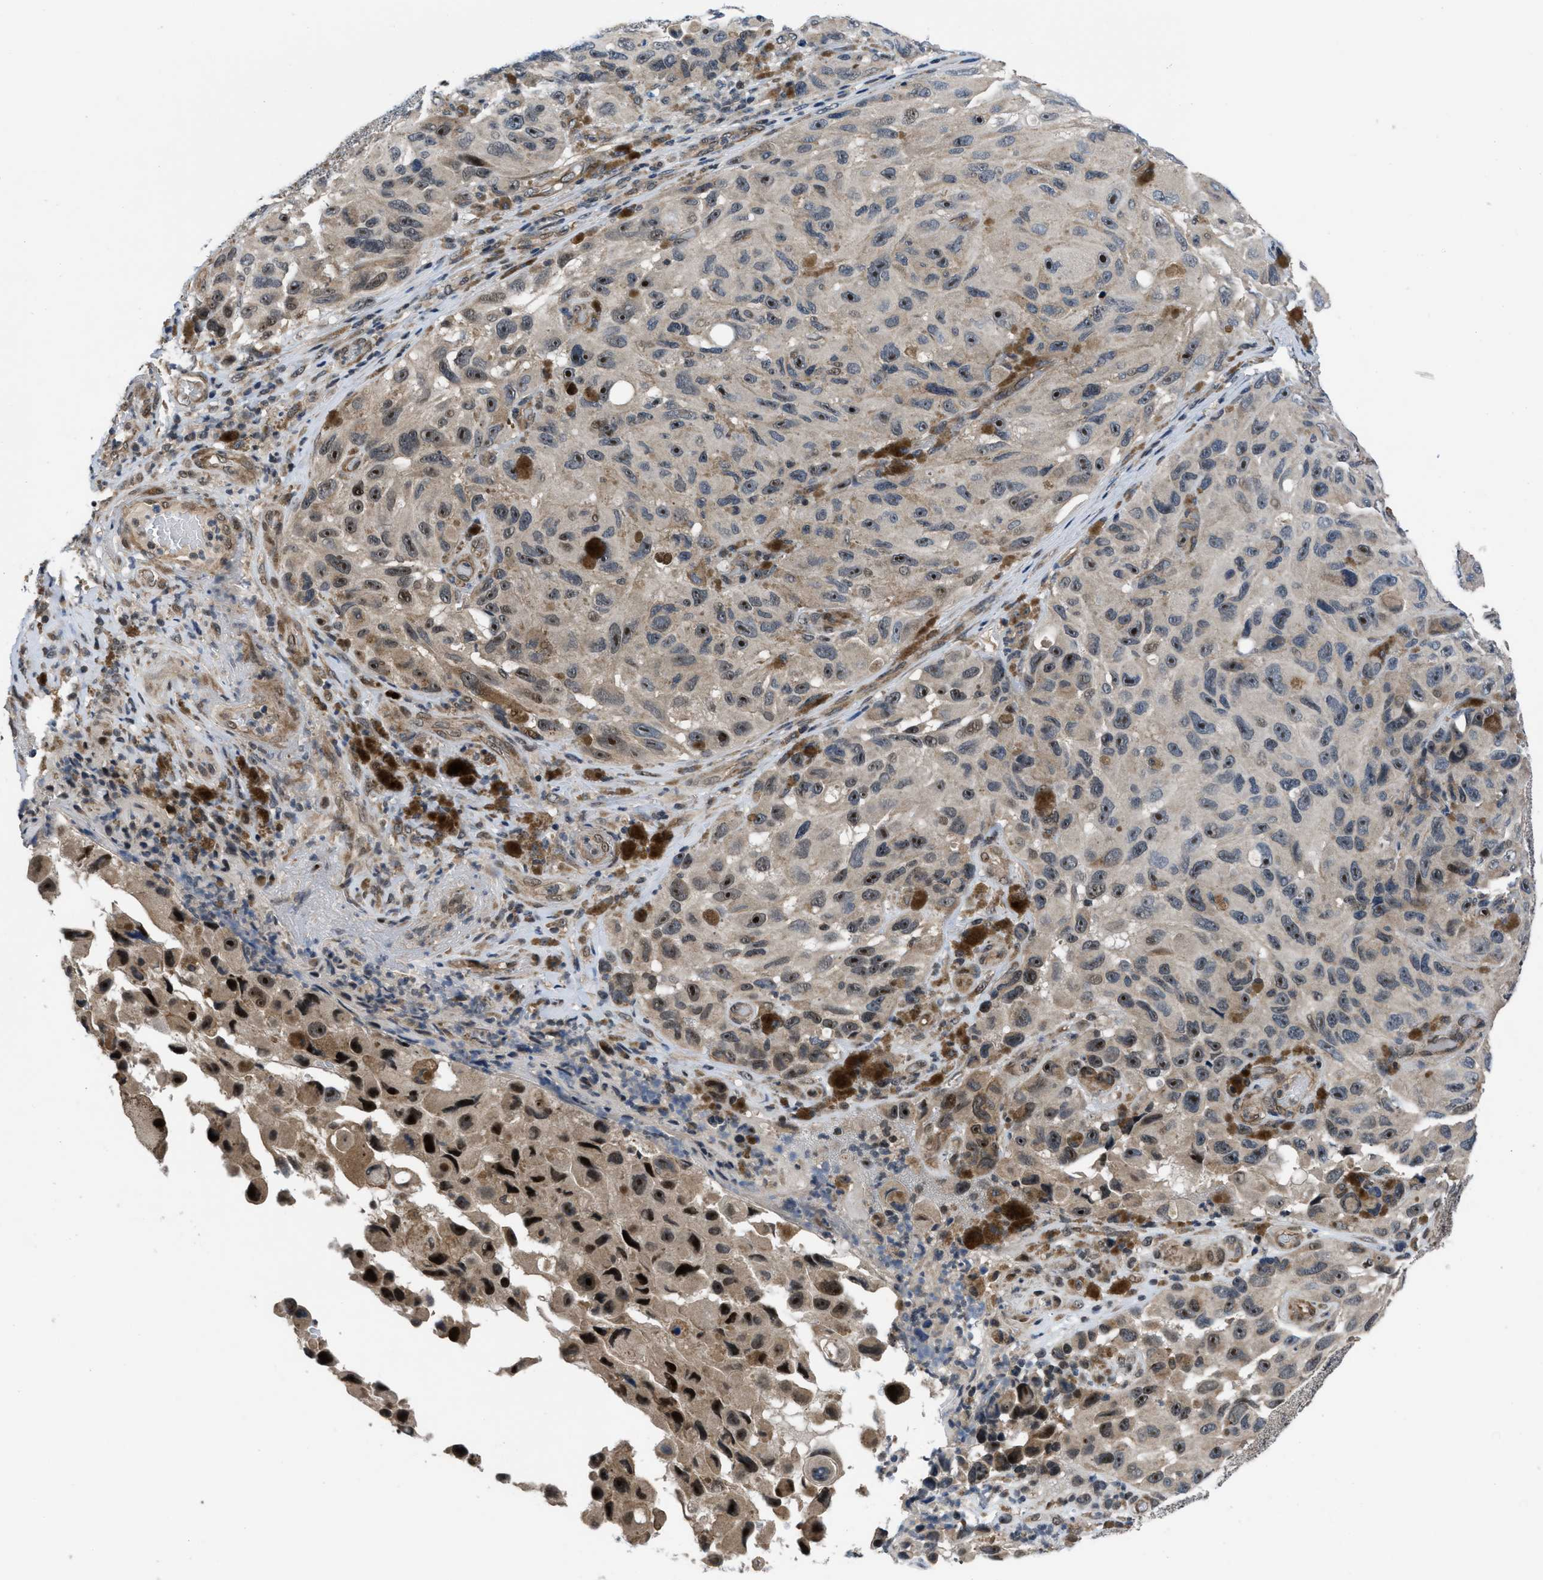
{"staining": {"intensity": "strong", "quantity": ">75%", "location": "cytoplasmic/membranous,nuclear"}, "tissue": "melanoma", "cell_type": "Tumor cells", "image_type": "cancer", "snomed": [{"axis": "morphology", "description": "Malignant melanoma, NOS"}, {"axis": "topography", "description": "Skin"}], "caption": "IHC of human malignant melanoma exhibits high levels of strong cytoplasmic/membranous and nuclear staining in approximately >75% of tumor cells. (Brightfield microscopy of DAB IHC at high magnification).", "gene": "SETD5", "patient": {"sex": "female", "age": 73}}